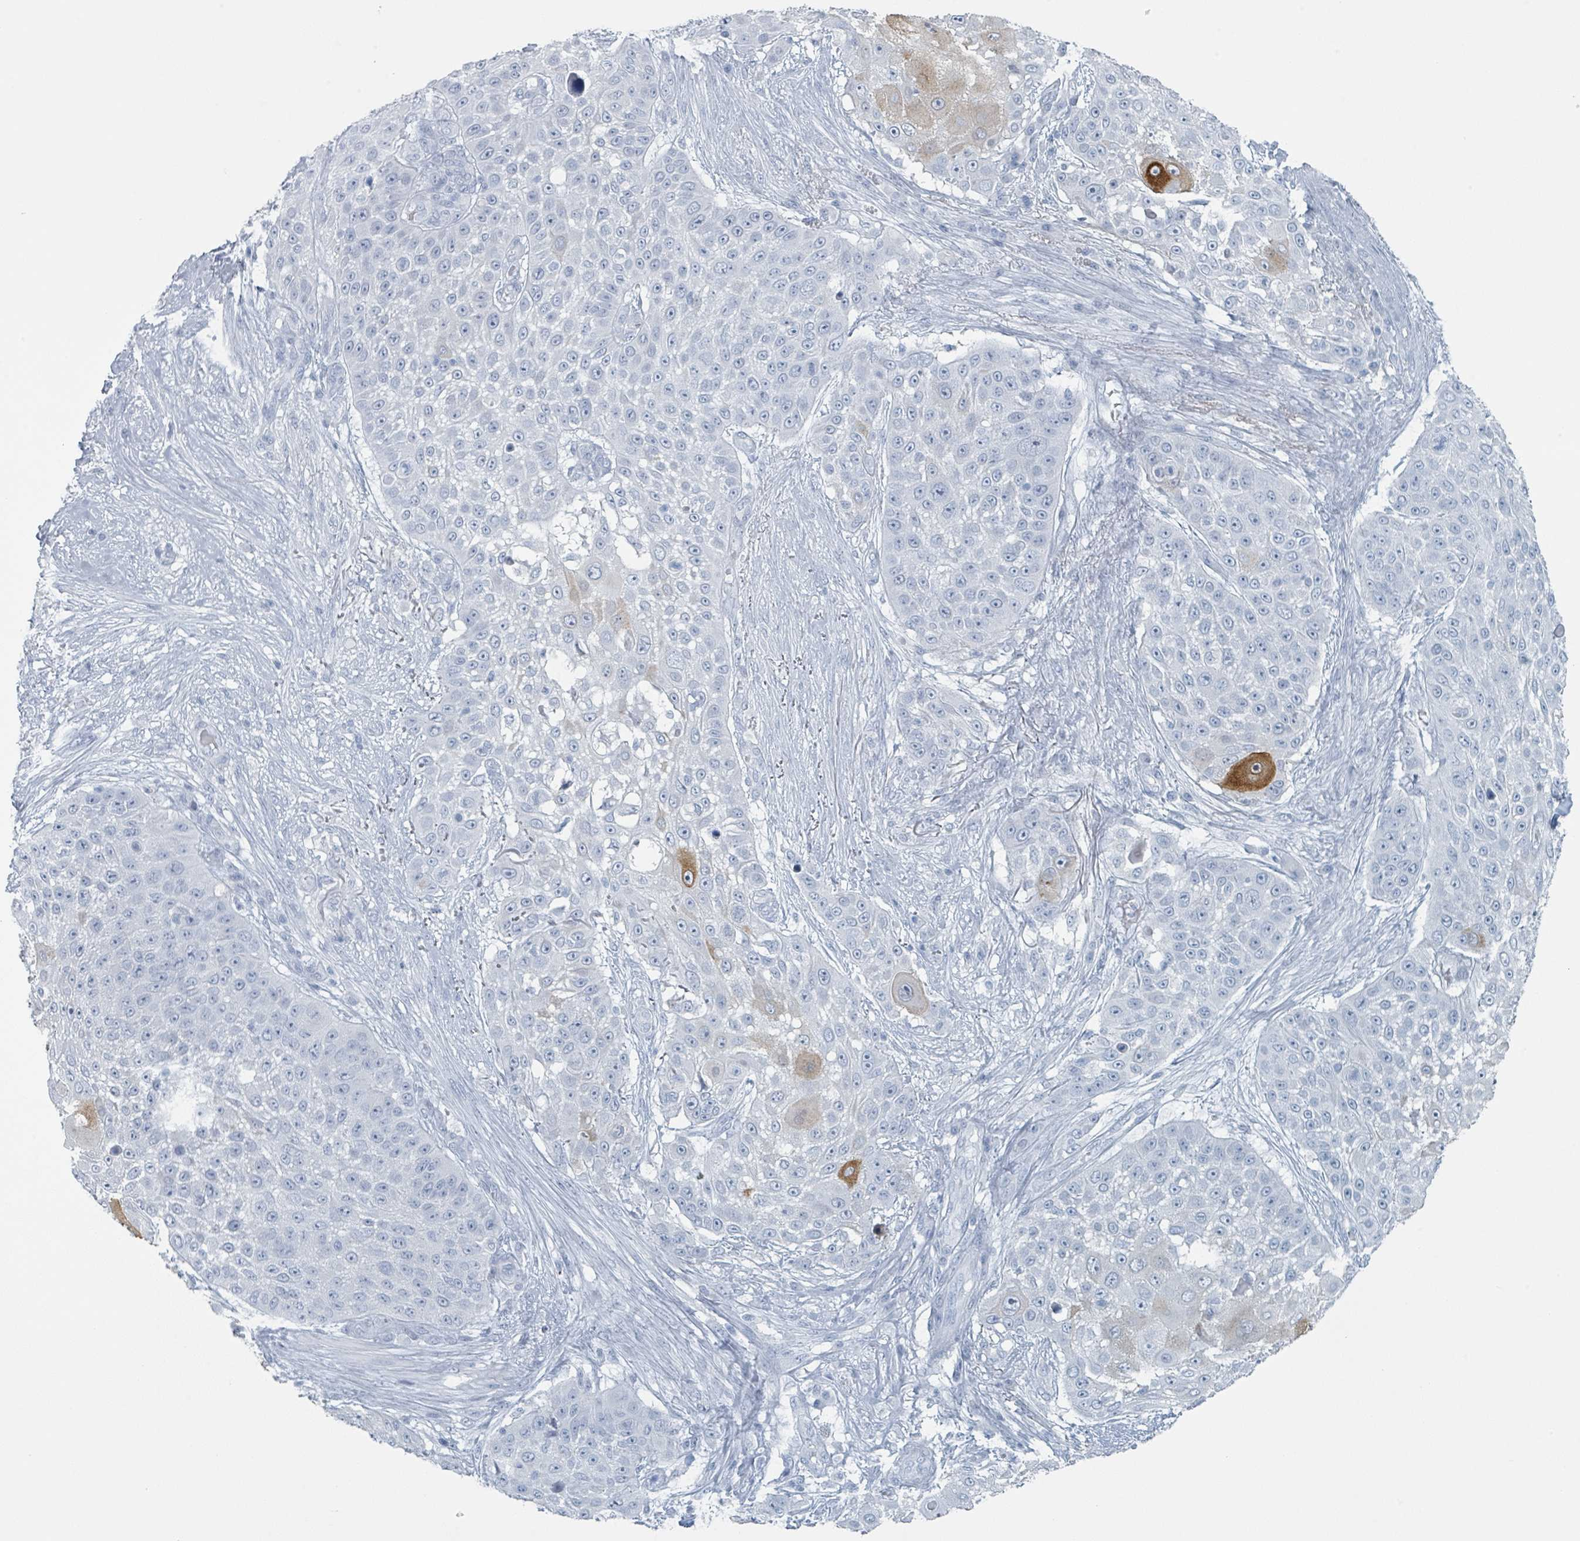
{"staining": {"intensity": "strong", "quantity": "<25%", "location": "cytoplasmic/membranous"}, "tissue": "skin cancer", "cell_type": "Tumor cells", "image_type": "cancer", "snomed": [{"axis": "morphology", "description": "Squamous cell carcinoma, NOS"}, {"axis": "topography", "description": "Skin"}], "caption": "Immunohistochemistry photomicrograph of skin cancer stained for a protein (brown), which reveals medium levels of strong cytoplasmic/membranous staining in about <25% of tumor cells.", "gene": "GPR15LG", "patient": {"sex": "female", "age": 86}}